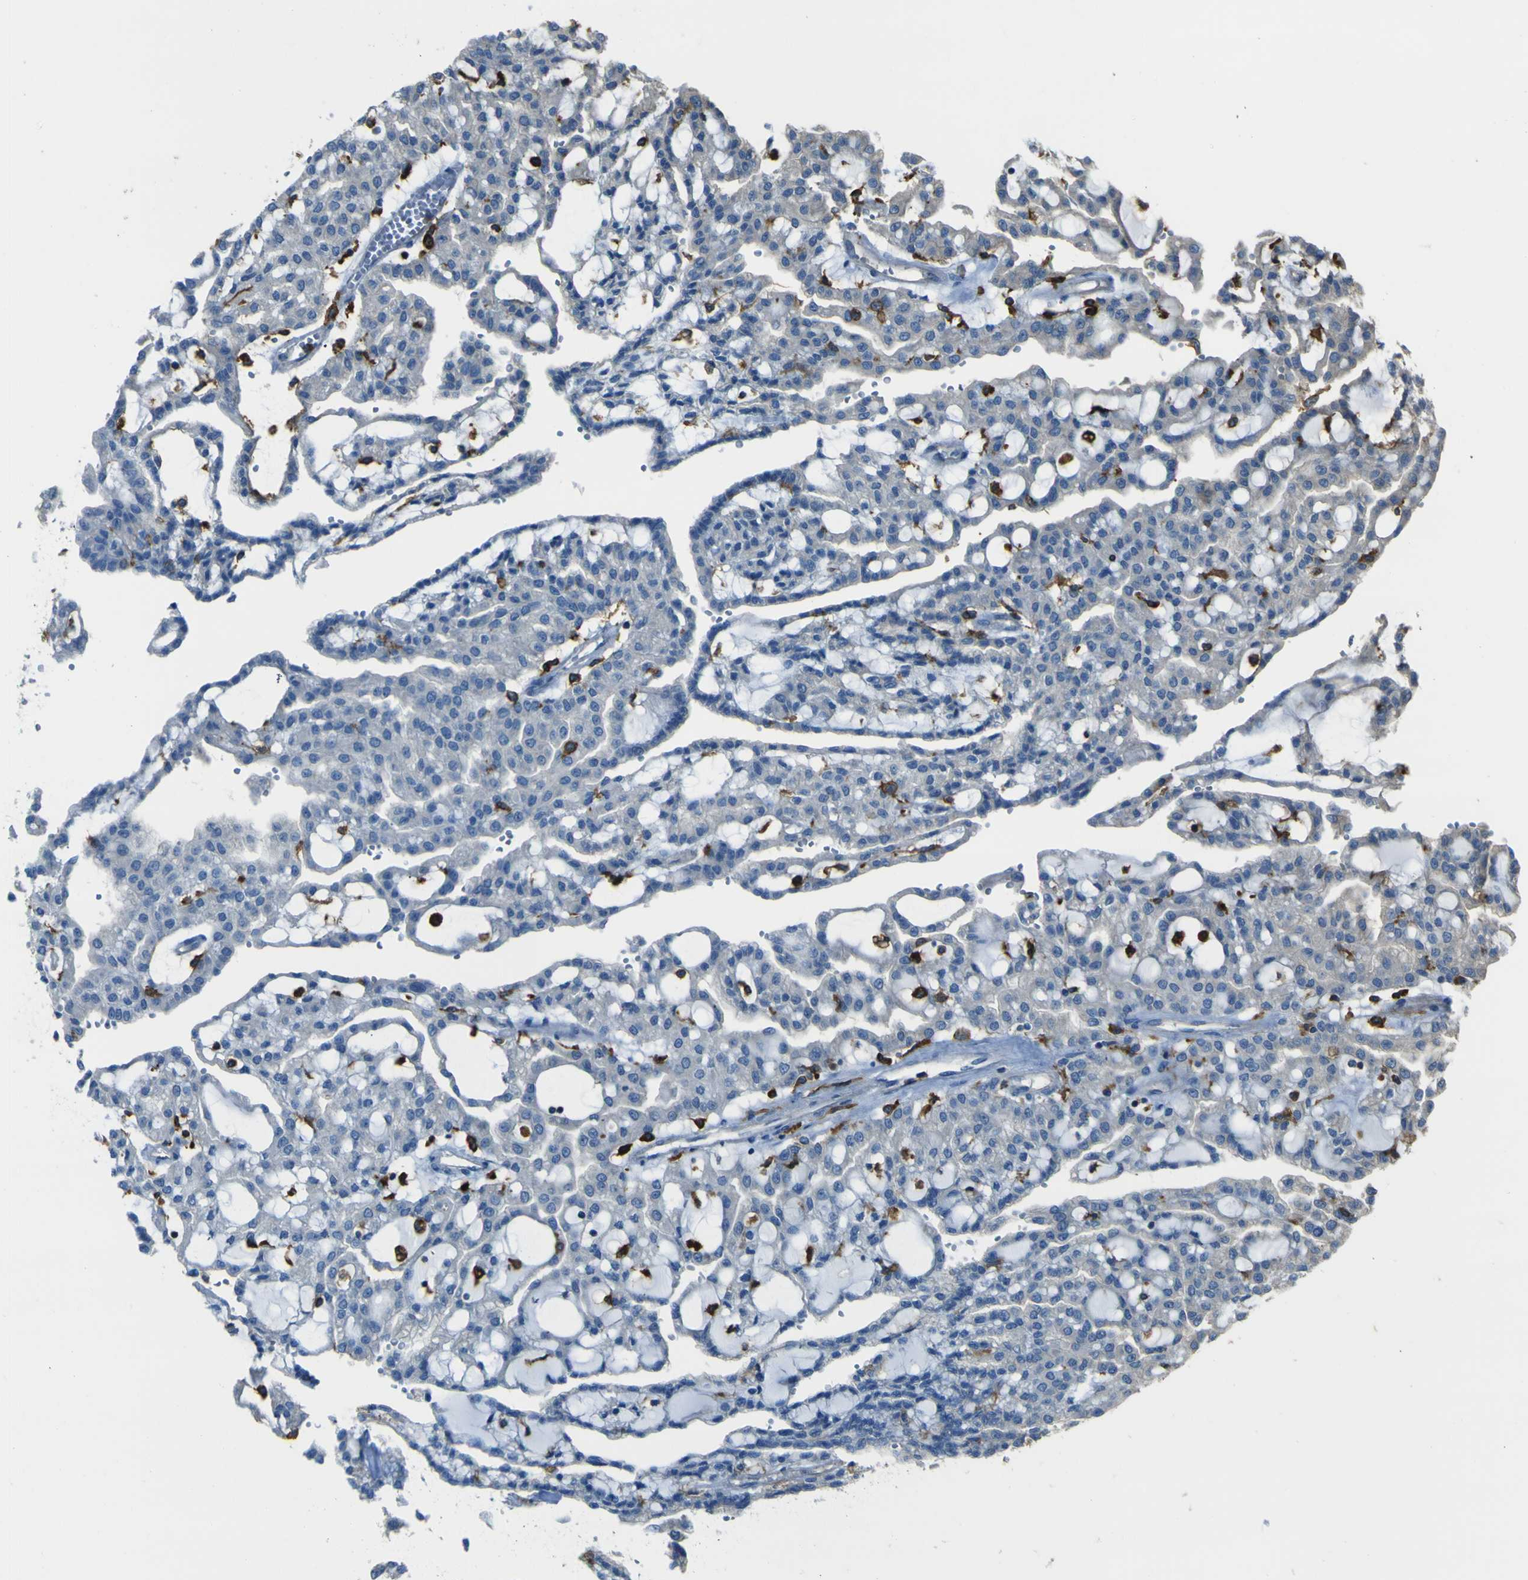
{"staining": {"intensity": "negative", "quantity": "none", "location": "none"}, "tissue": "renal cancer", "cell_type": "Tumor cells", "image_type": "cancer", "snomed": [{"axis": "morphology", "description": "Adenocarcinoma, NOS"}, {"axis": "topography", "description": "Kidney"}], "caption": "A photomicrograph of adenocarcinoma (renal) stained for a protein demonstrates no brown staining in tumor cells.", "gene": "LAIR1", "patient": {"sex": "male", "age": 63}}